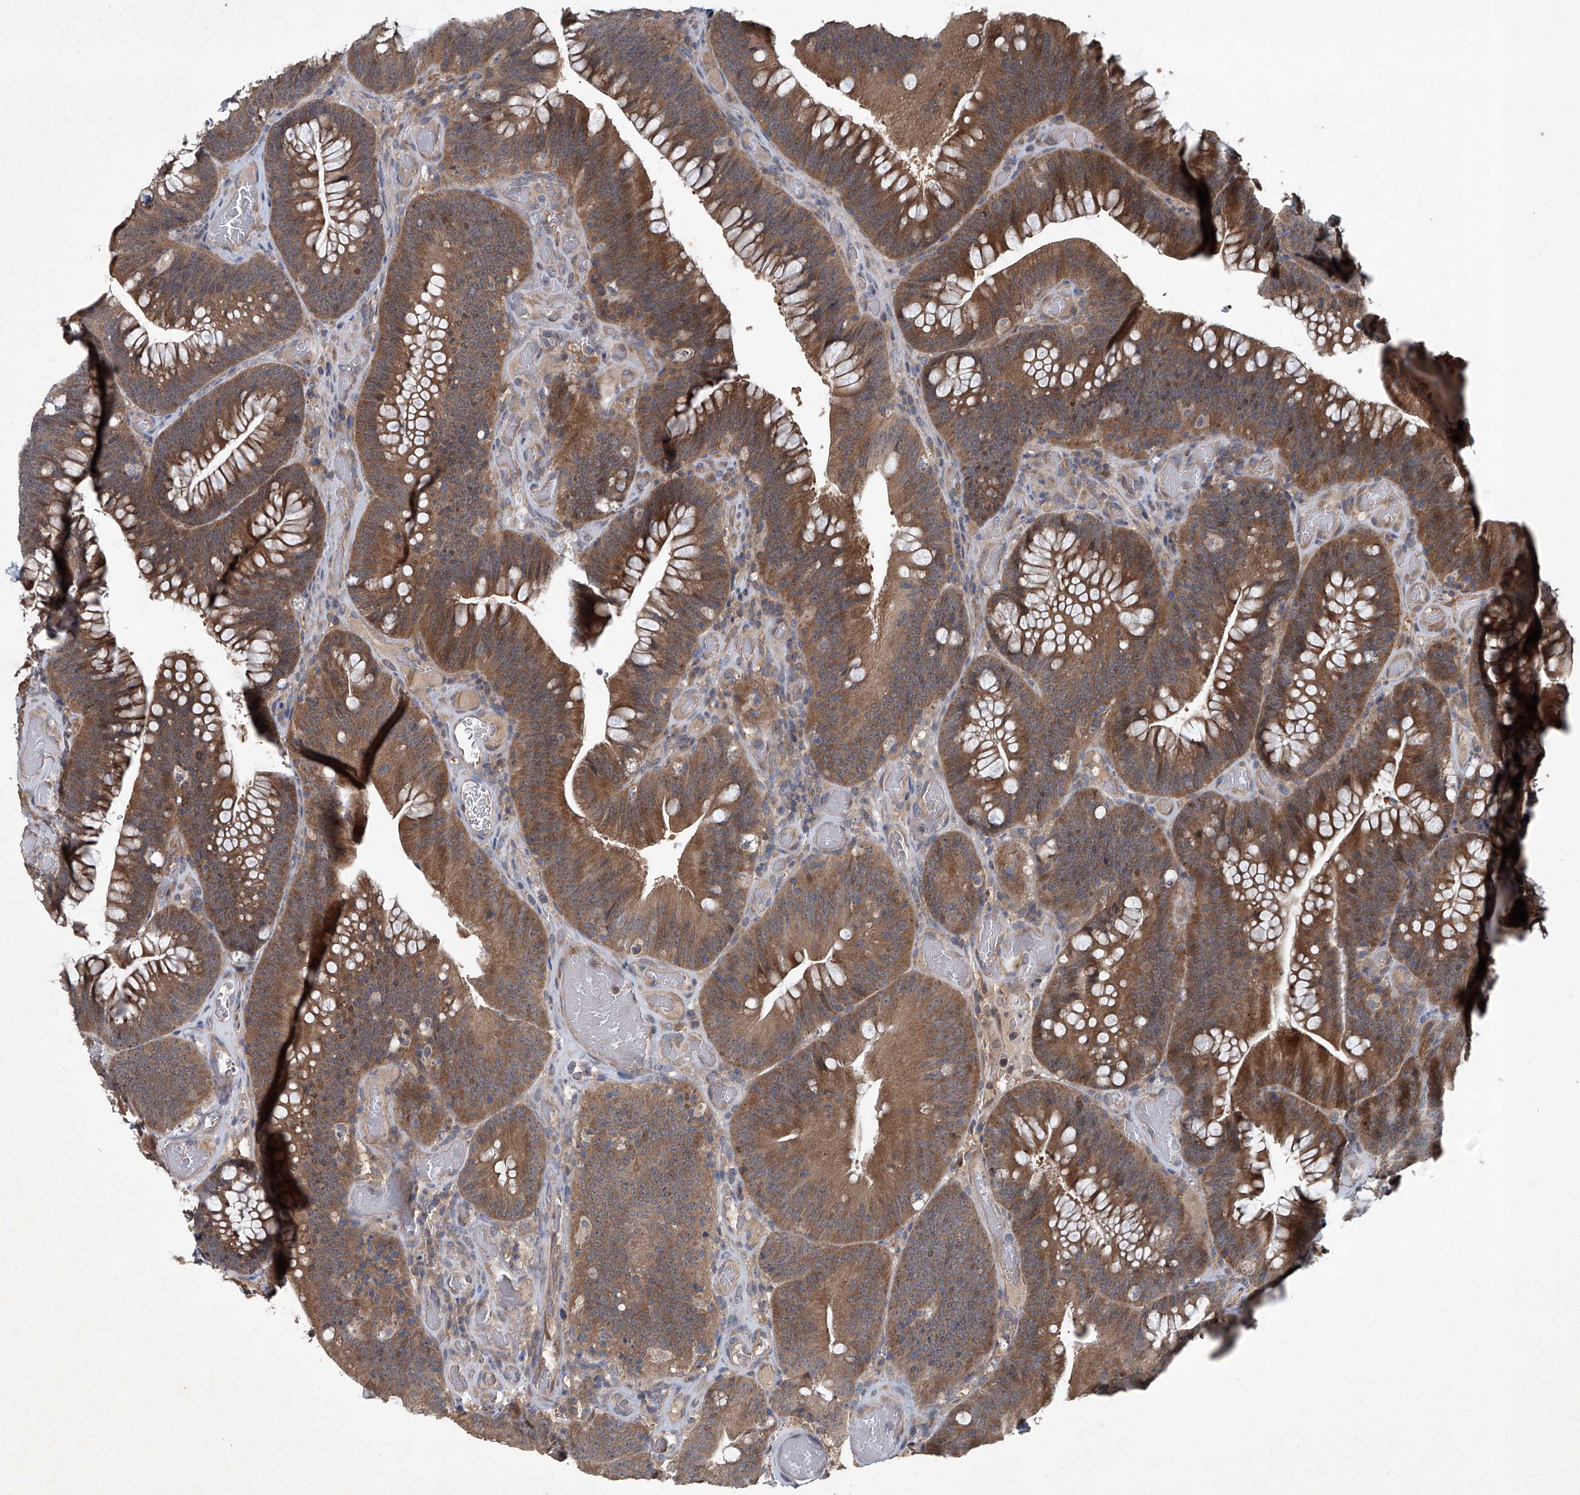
{"staining": {"intensity": "moderate", "quantity": ">75%", "location": "cytoplasmic/membranous"}, "tissue": "colorectal cancer", "cell_type": "Tumor cells", "image_type": "cancer", "snomed": [{"axis": "morphology", "description": "Normal tissue, NOS"}, {"axis": "topography", "description": "Colon"}], "caption": "Moderate cytoplasmic/membranous positivity for a protein is appreciated in approximately >75% of tumor cells of colorectal cancer using immunohistochemistry.", "gene": "ANKRD34A", "patient": {"sex": "female", "age": 82}}